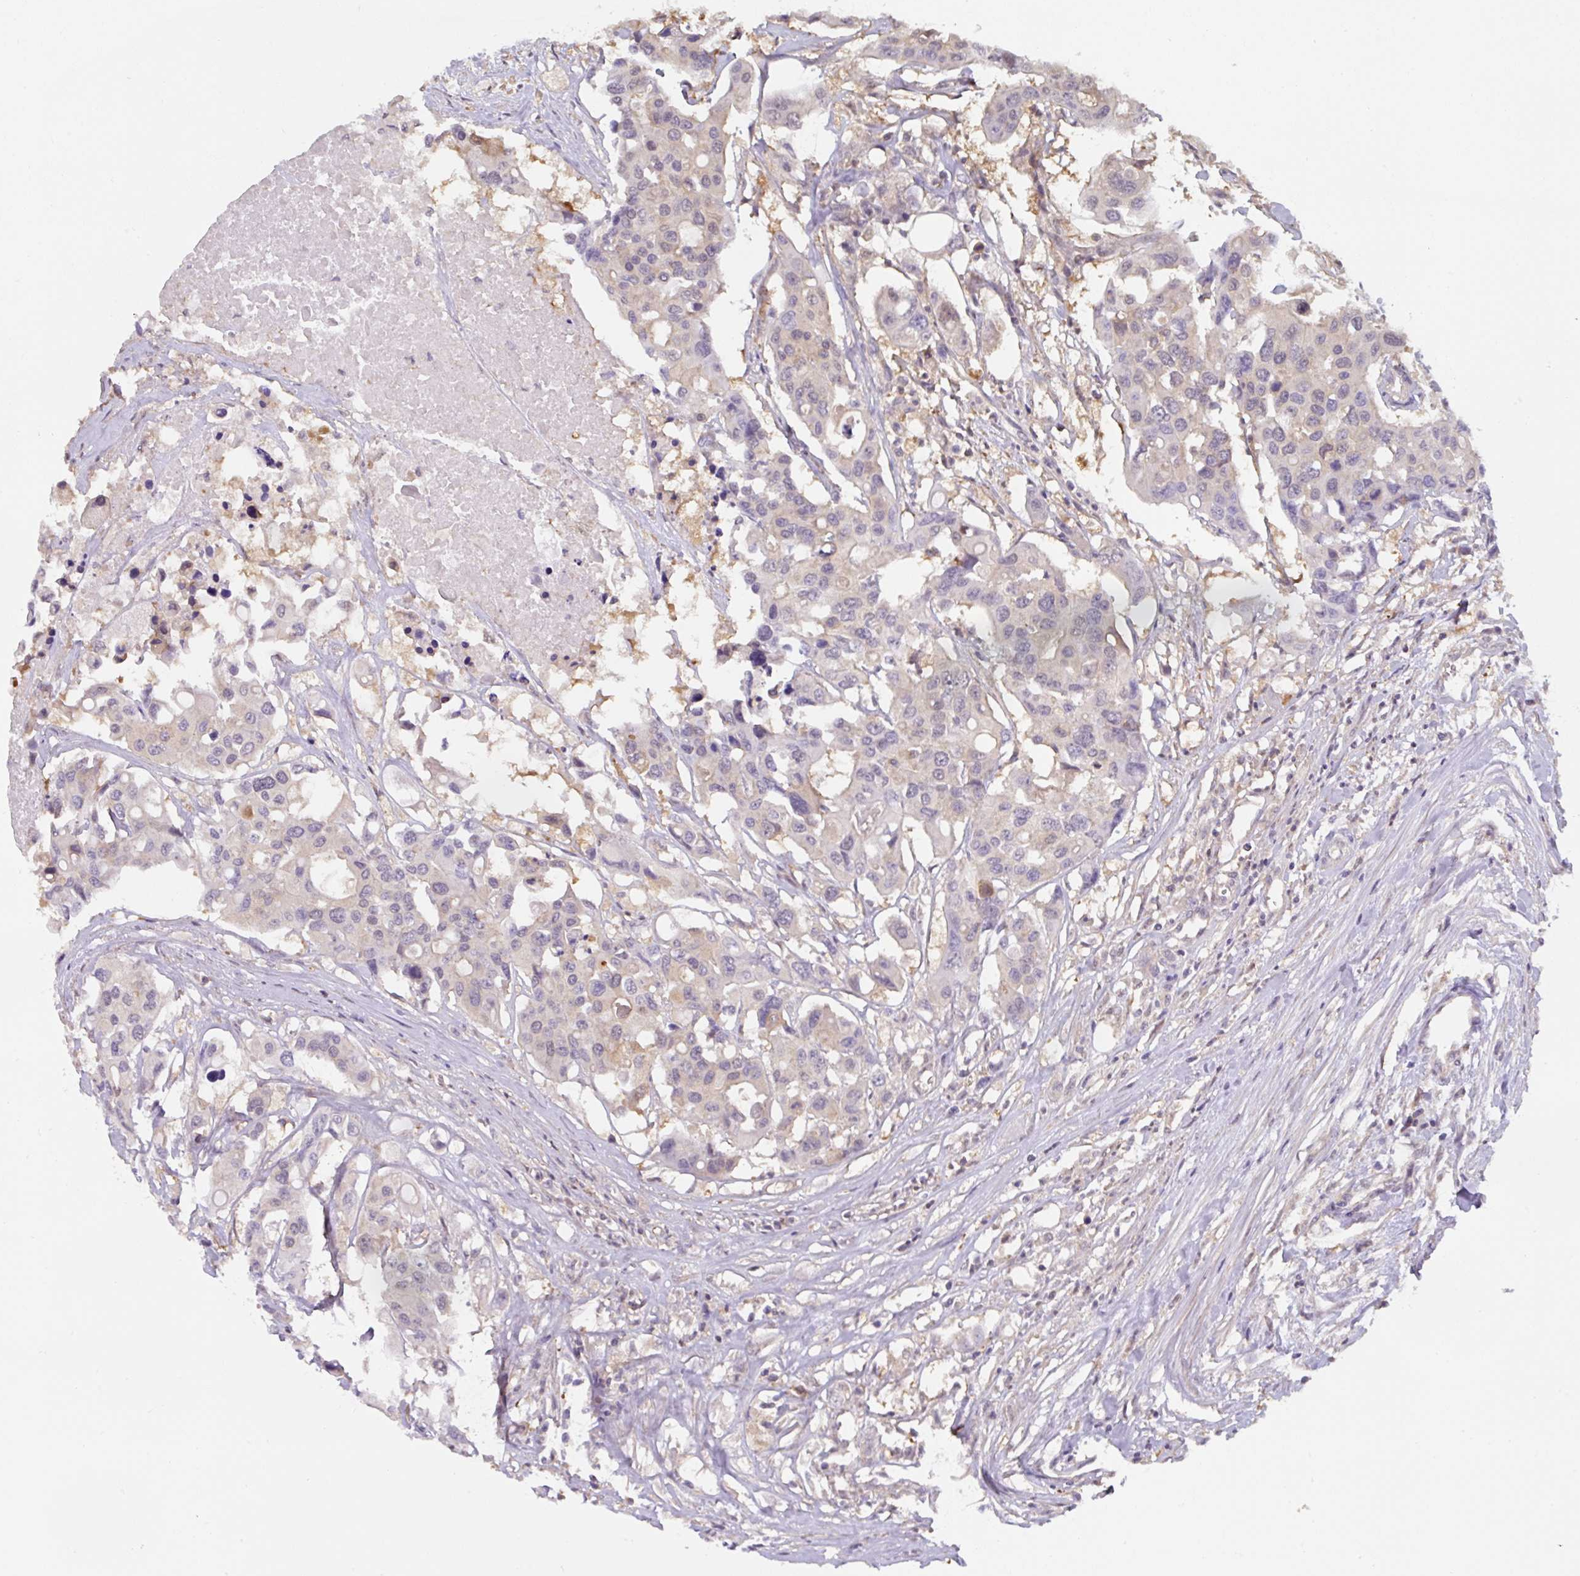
{"staining": {"intensity": "negative", "quantity": "none", "location": "none"}, "tissue": "colorectal cancer", "cell_type": "Tumor cells", "image_type": "cancer", "snomed": [{"axis": "morphology", "description": "Adenocarcinoma, NOS"}, {"axis": "topography", "description": "Colon"}], "caption": "This is an immunohistochemistry histopathology image of human adenocarcinoma (colorectal). There is no staining in tumor cells.", "gene": "ST13", "patient": {"sex": "male", "age": 77}}